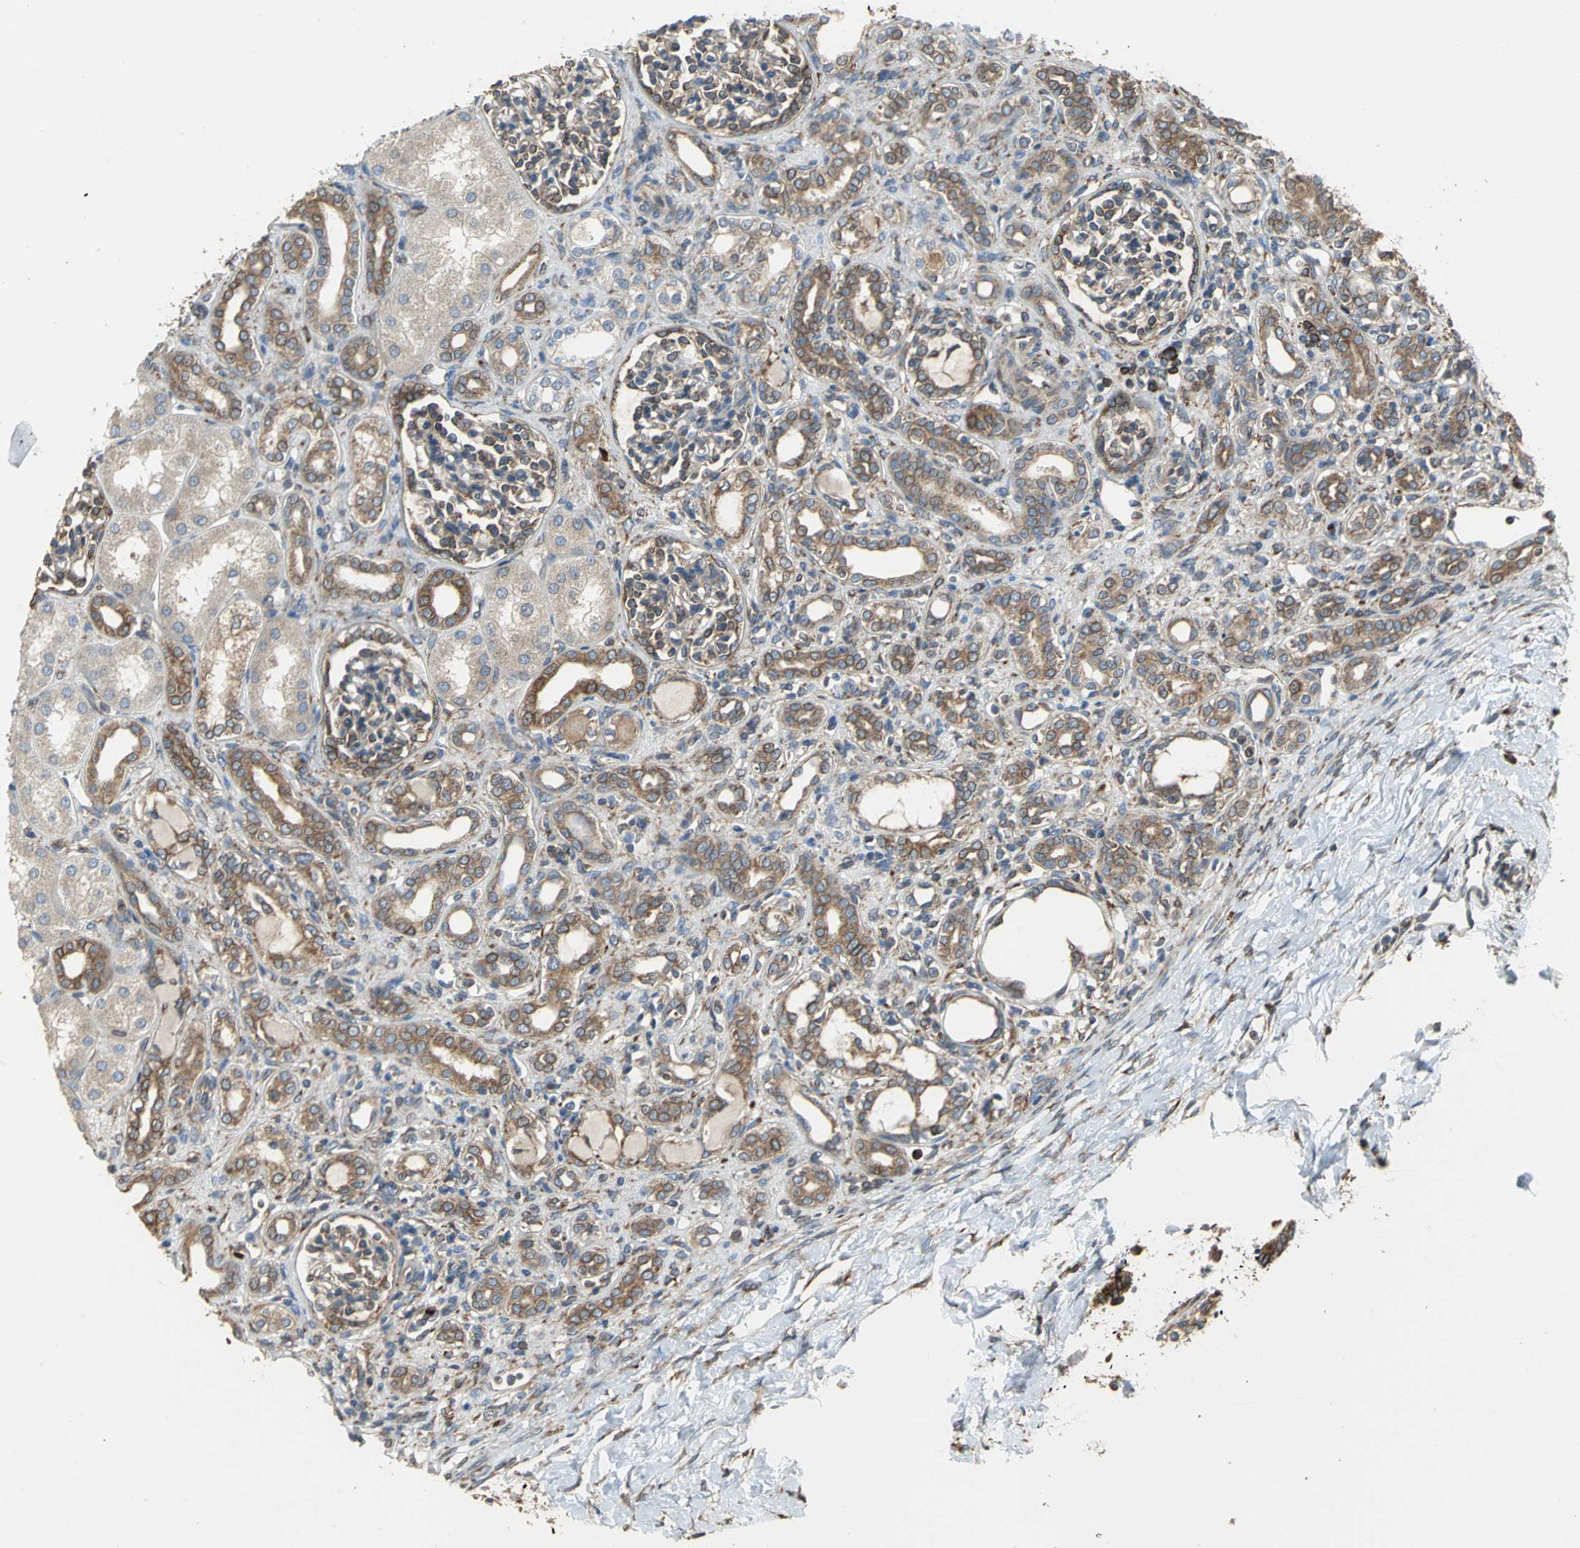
{"staining": {"intensity": "moderate", "quantity": ">75%", "location": "cytoplasmic/membranous"}, "tissue": "kidney", "cell_type": "Cells in glomeruli", "image_type": "normal", "snomed": [{"axis": "morphology", "description": "Normal tissue, NOS"}, {"axis": "topography", "description": "Kidney"}], "caption": "Cells in glomeruli display moderate cytoplasmic/membranous expression in approximately >75% of cells in benign kidney. Using DAB (3,3'-diaminobenzidine) (brown) and hematoxylin (blue) stains, captured at high magnification using brightfield microscopy.", "gene": "SYVN1", "patient": {"sex": "male", "age": 7}}